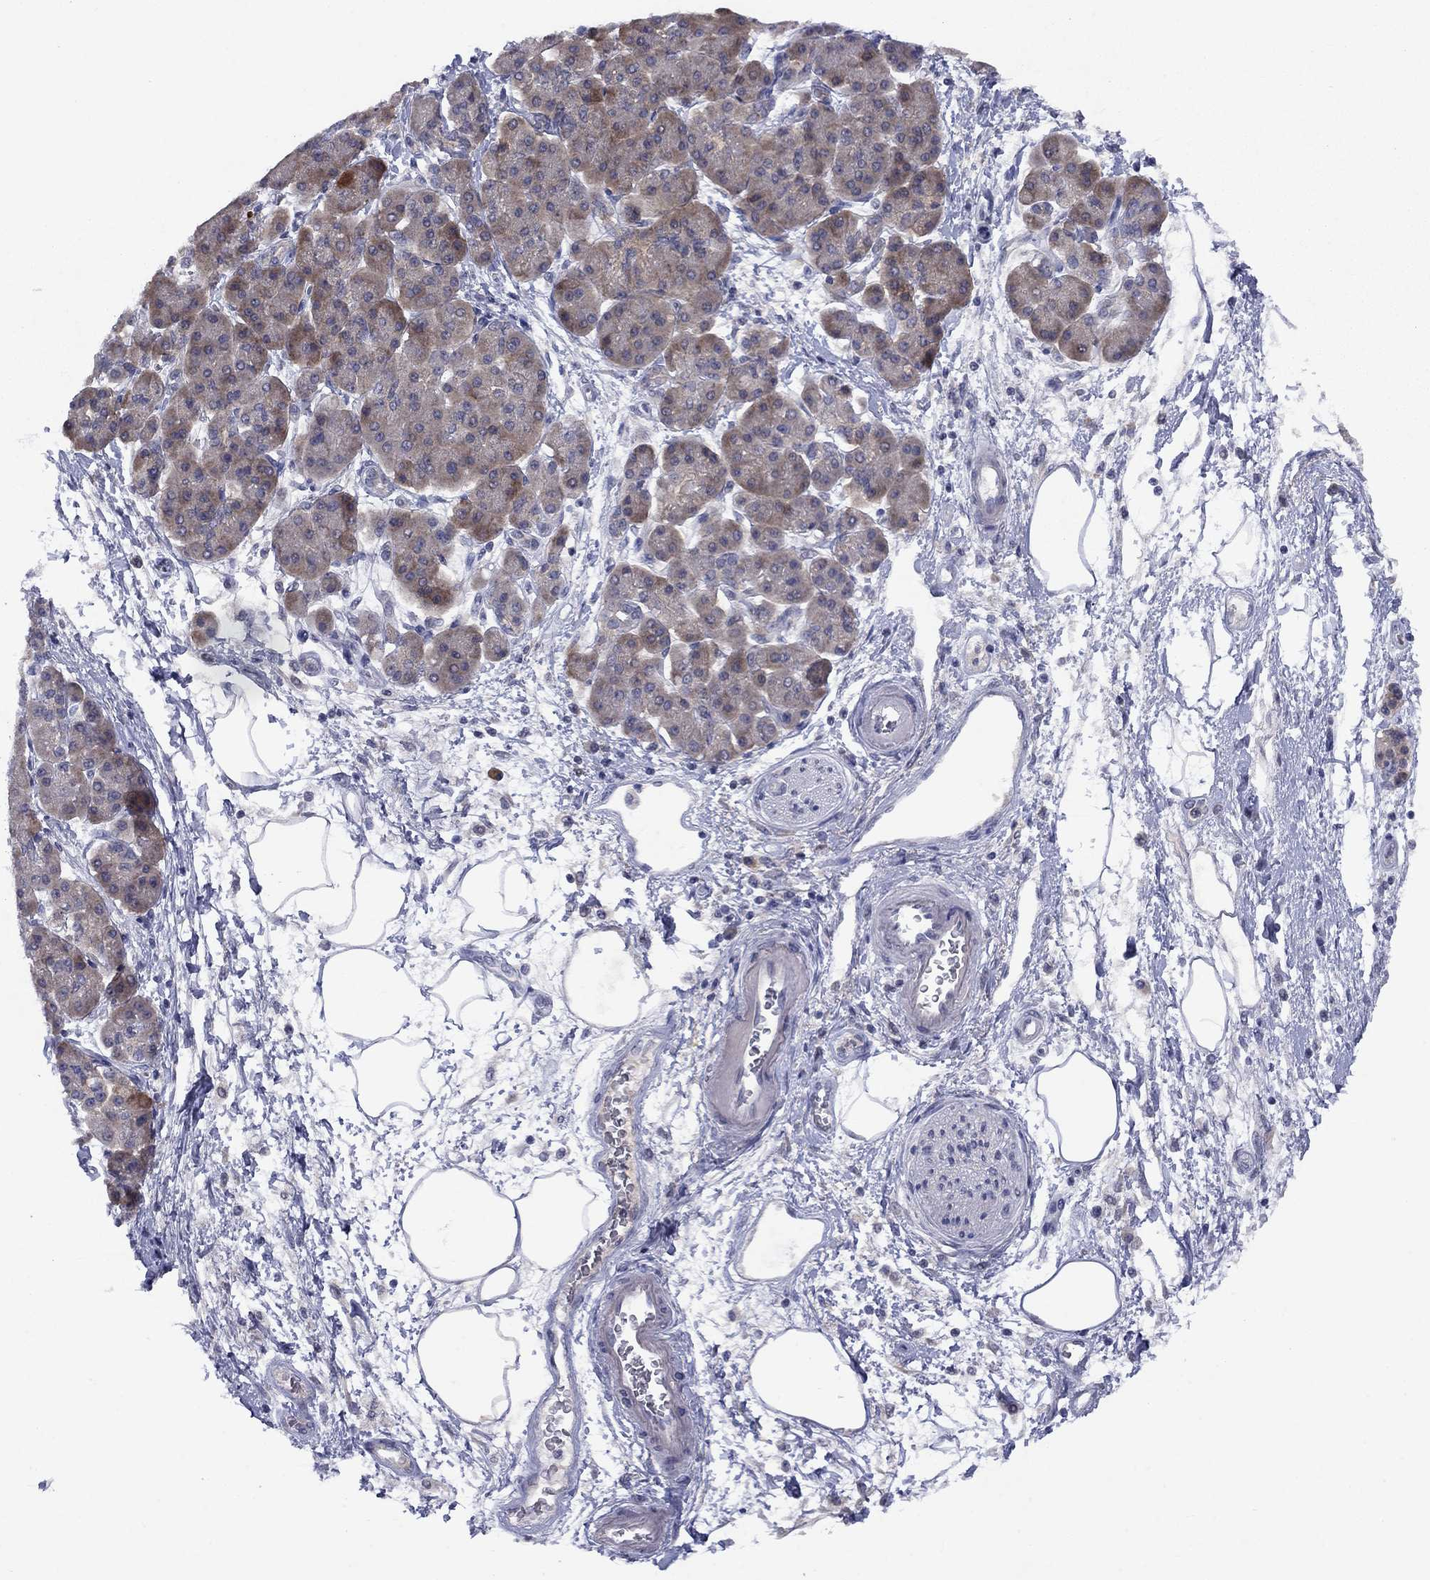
{"staining": {"intensity": "moderate", "quantity": "<25%", "location": "cytoplasmic/membranous"}, "tissue": "pancreatic cancer", "cell_type": "Tumor cells", "image_type": "cancer", "snomed": [{"axis": "morphology", "description": "Adenocarcinoma, NOS"}, {"axis": "topography", "description": "Pancreas"}], "caption": "Protein analysis of pancreatic cancer (adenocarcinoma) tissue exhibits moderate cytoplasmic/membranous positivity in about <25% of tumor cells. (Brightfield microscopy of DAB IHC at high magnification).", "gene": "CACNA1A", "patient": {"sex": "female", "age": 73}}